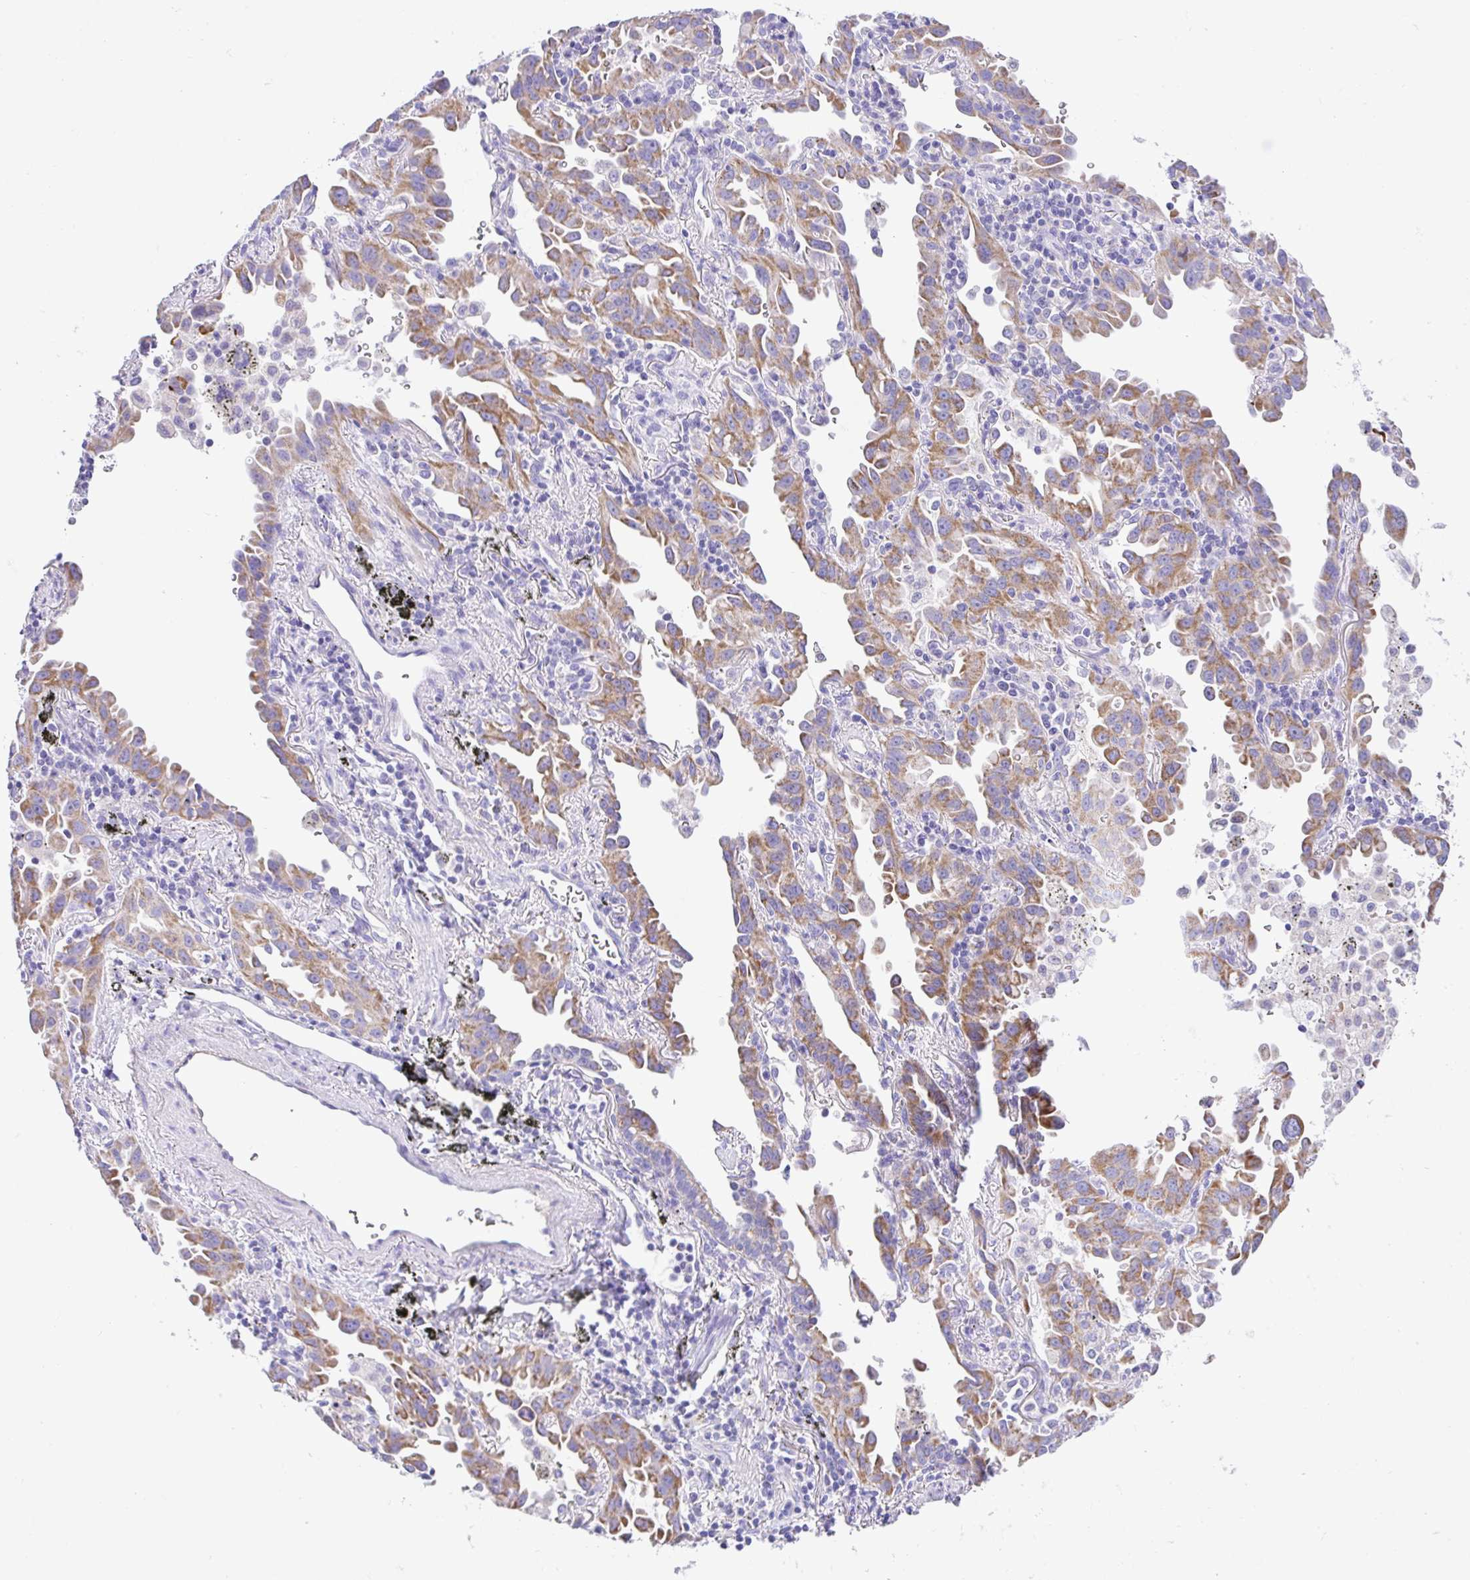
{"staining": {"intensity": "moderate", "quantity": ">75%", "location": "cytoplasmic/membranous"}, "tissue": "lung cancer", "cell_type": "Tumor cells", "image_type": "cancer", "snomed": [{"axis": "morphology", "description": "Adenocarcinoma, NOS"}, {"axis": "topography", "description": "Lung"}], "caption": "This is a photomicrograph of immunohistochemistry staining of lung adenocarcinoma, which shows moderate expression in the cytoplasmic/membranous of tumor cells.", "gene": "SLC13A1", "patient": {"sex": "male", "age": 68}}